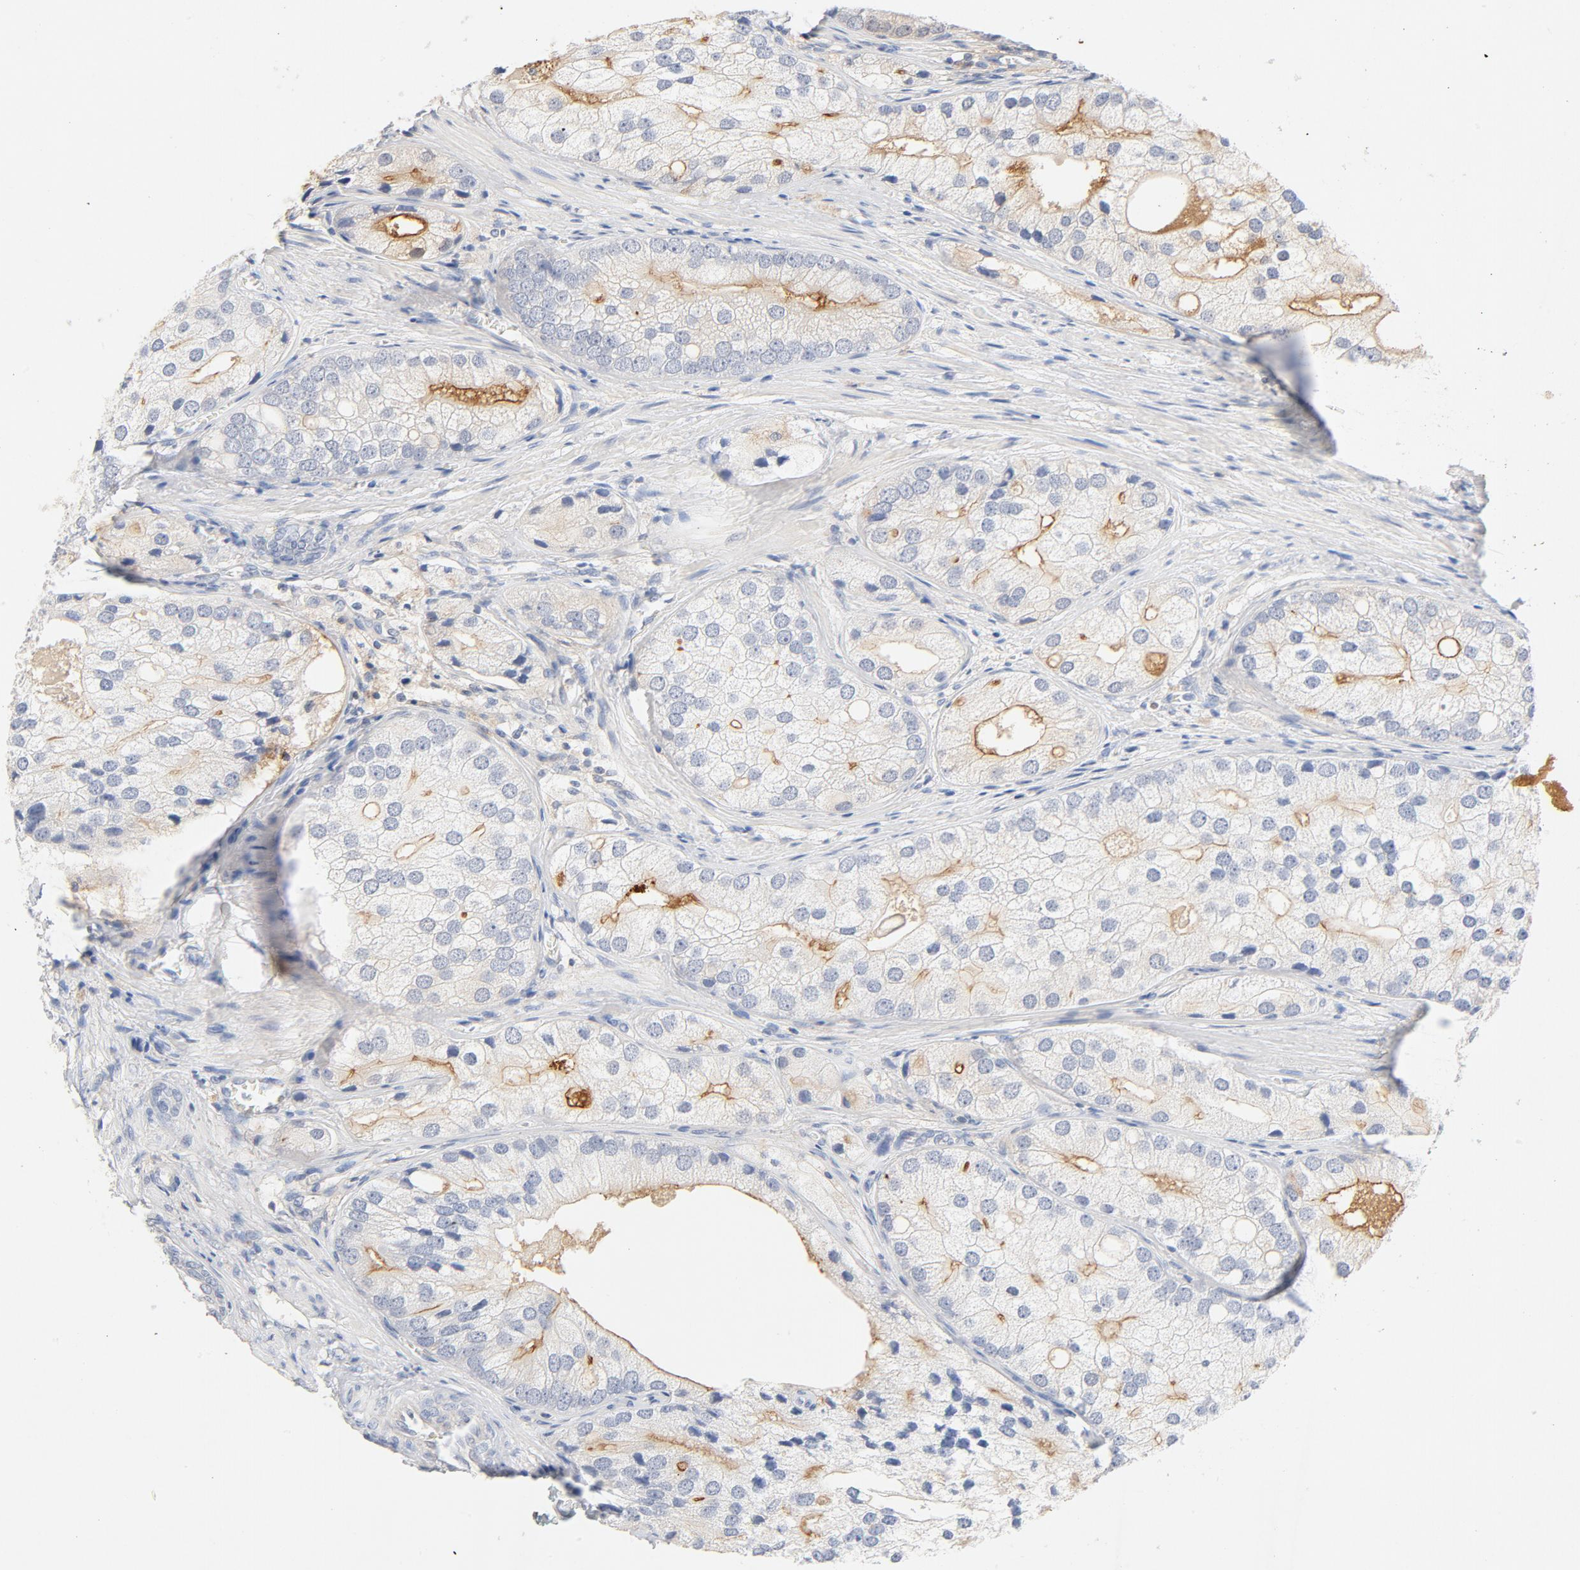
{"staining": {"intensity": "weak", "quantity": "25%-75%", "location": "cytoplasmic/membranous"}, "tissue": "prostate cancer", "cell_type": "Tumor cells", "image_type": "cancer", "snomed": [{"axis": "morphology", "description": "Adenocarcinoma, Low grade"}, {"axis": "topography", "description": "Prostate"}], "caption": "Human prostate cancer (low-grade adenocarcinoma) stained with a protein marker demonstrates weak staining in tumor cells.", "gene": "STAT1", "patient": {"sex": "male", "age": 69}}